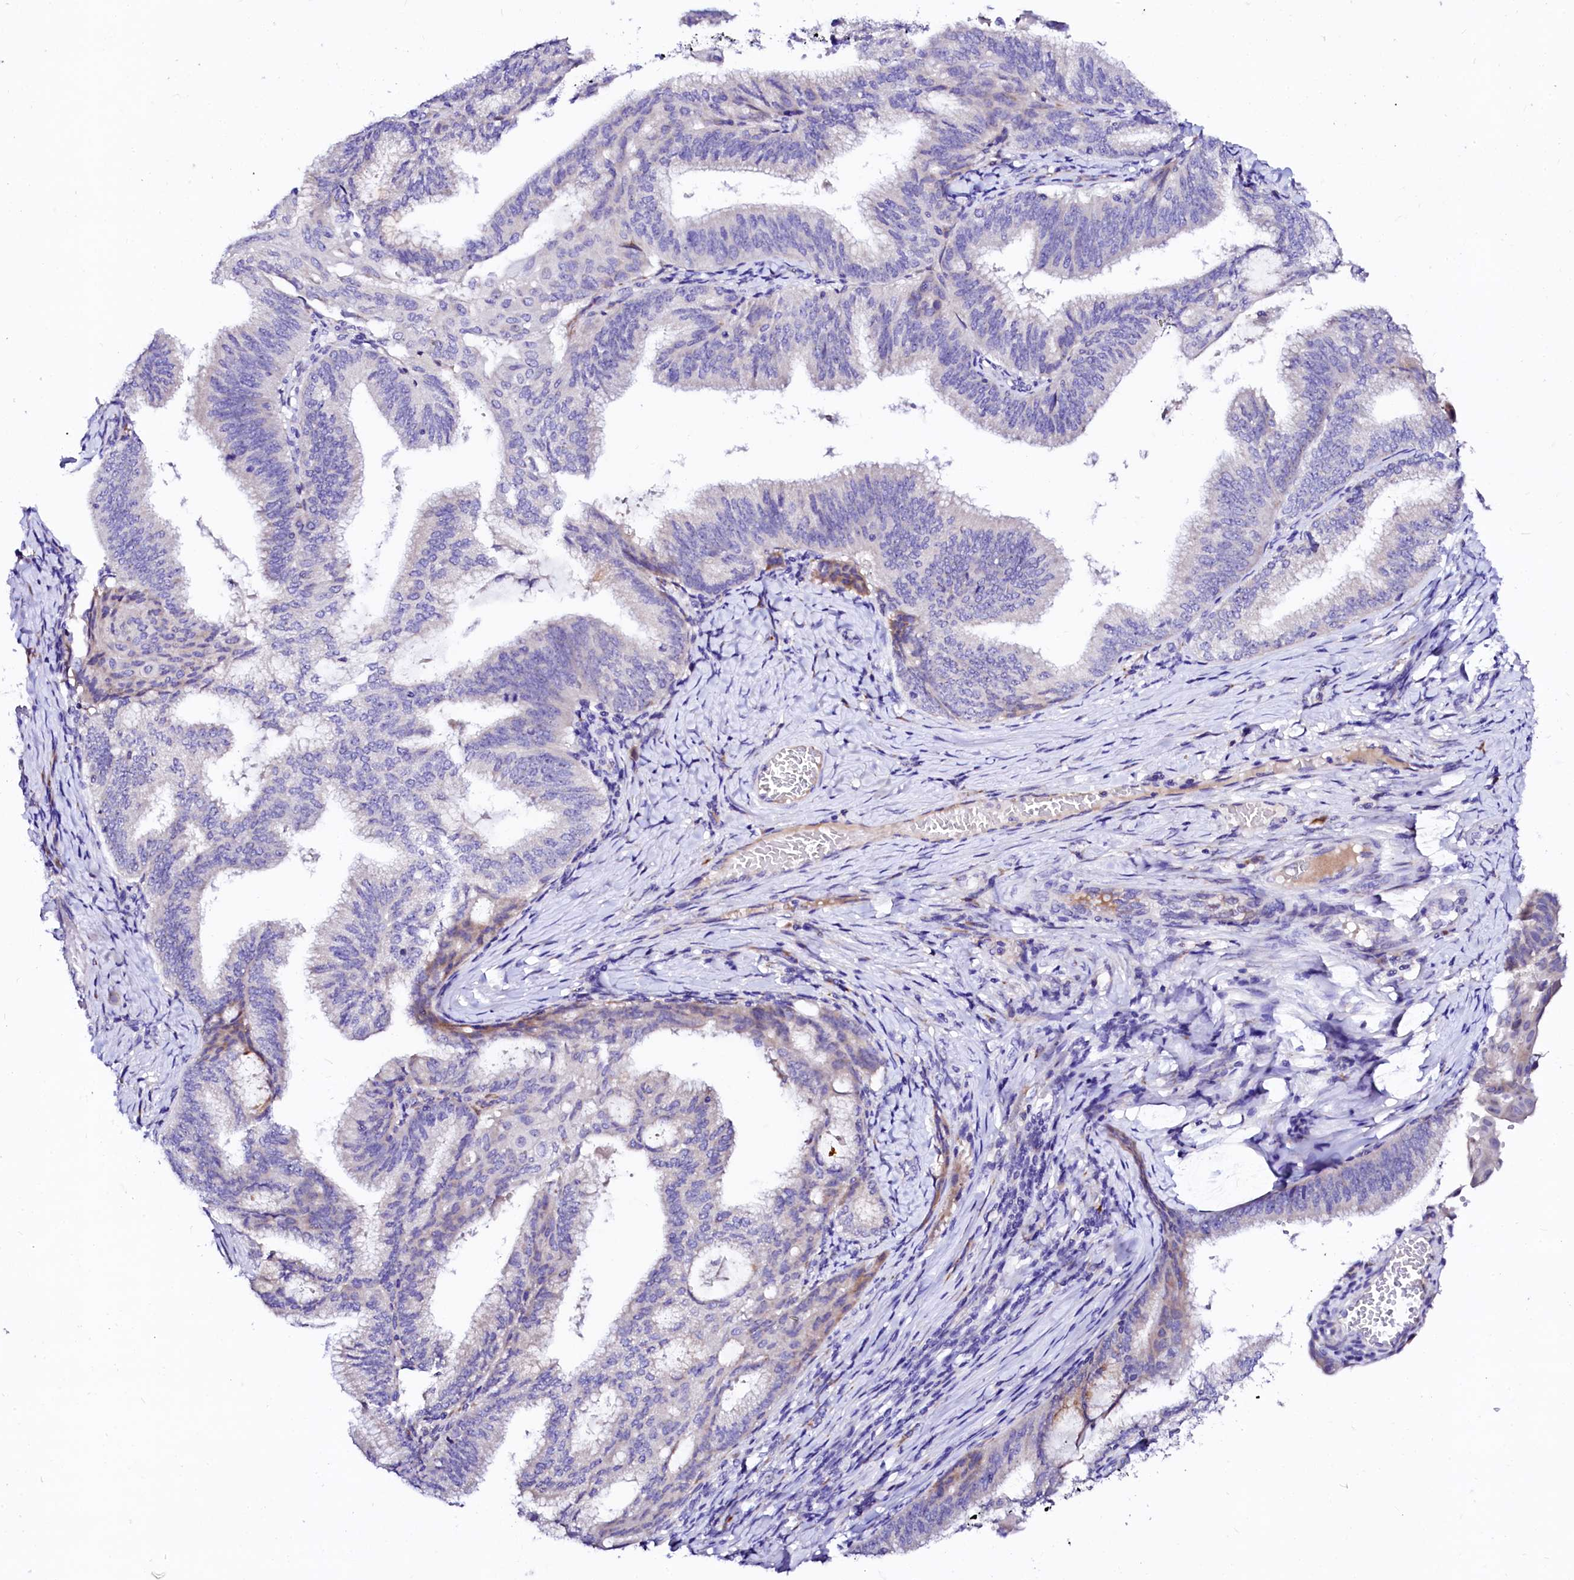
{"staining": {"intensity": "weak", "quantity": "<25%", "location": "cytoplasmic/membranous"}, "tissue": "endometrial cancer", "cell_type": "Tumor cells", "image_type": "cancer", "snomed": [{"axis": "morphology", "description": "Adenocarcinoma, NOS"}, {"axis": "topography", "description": "Endometrium"}], "caption": "Photomicrograph shows no protein expression in tumor cells of endometrial adenocarcinoma tissue. (Stains: DAB immunohistochemistry with hematoxylin counter stain, Microscopy: brightfield microscopy at high magnification).", "gene": "BTBD16", "patient": {"sex": "female", "age": 49}}